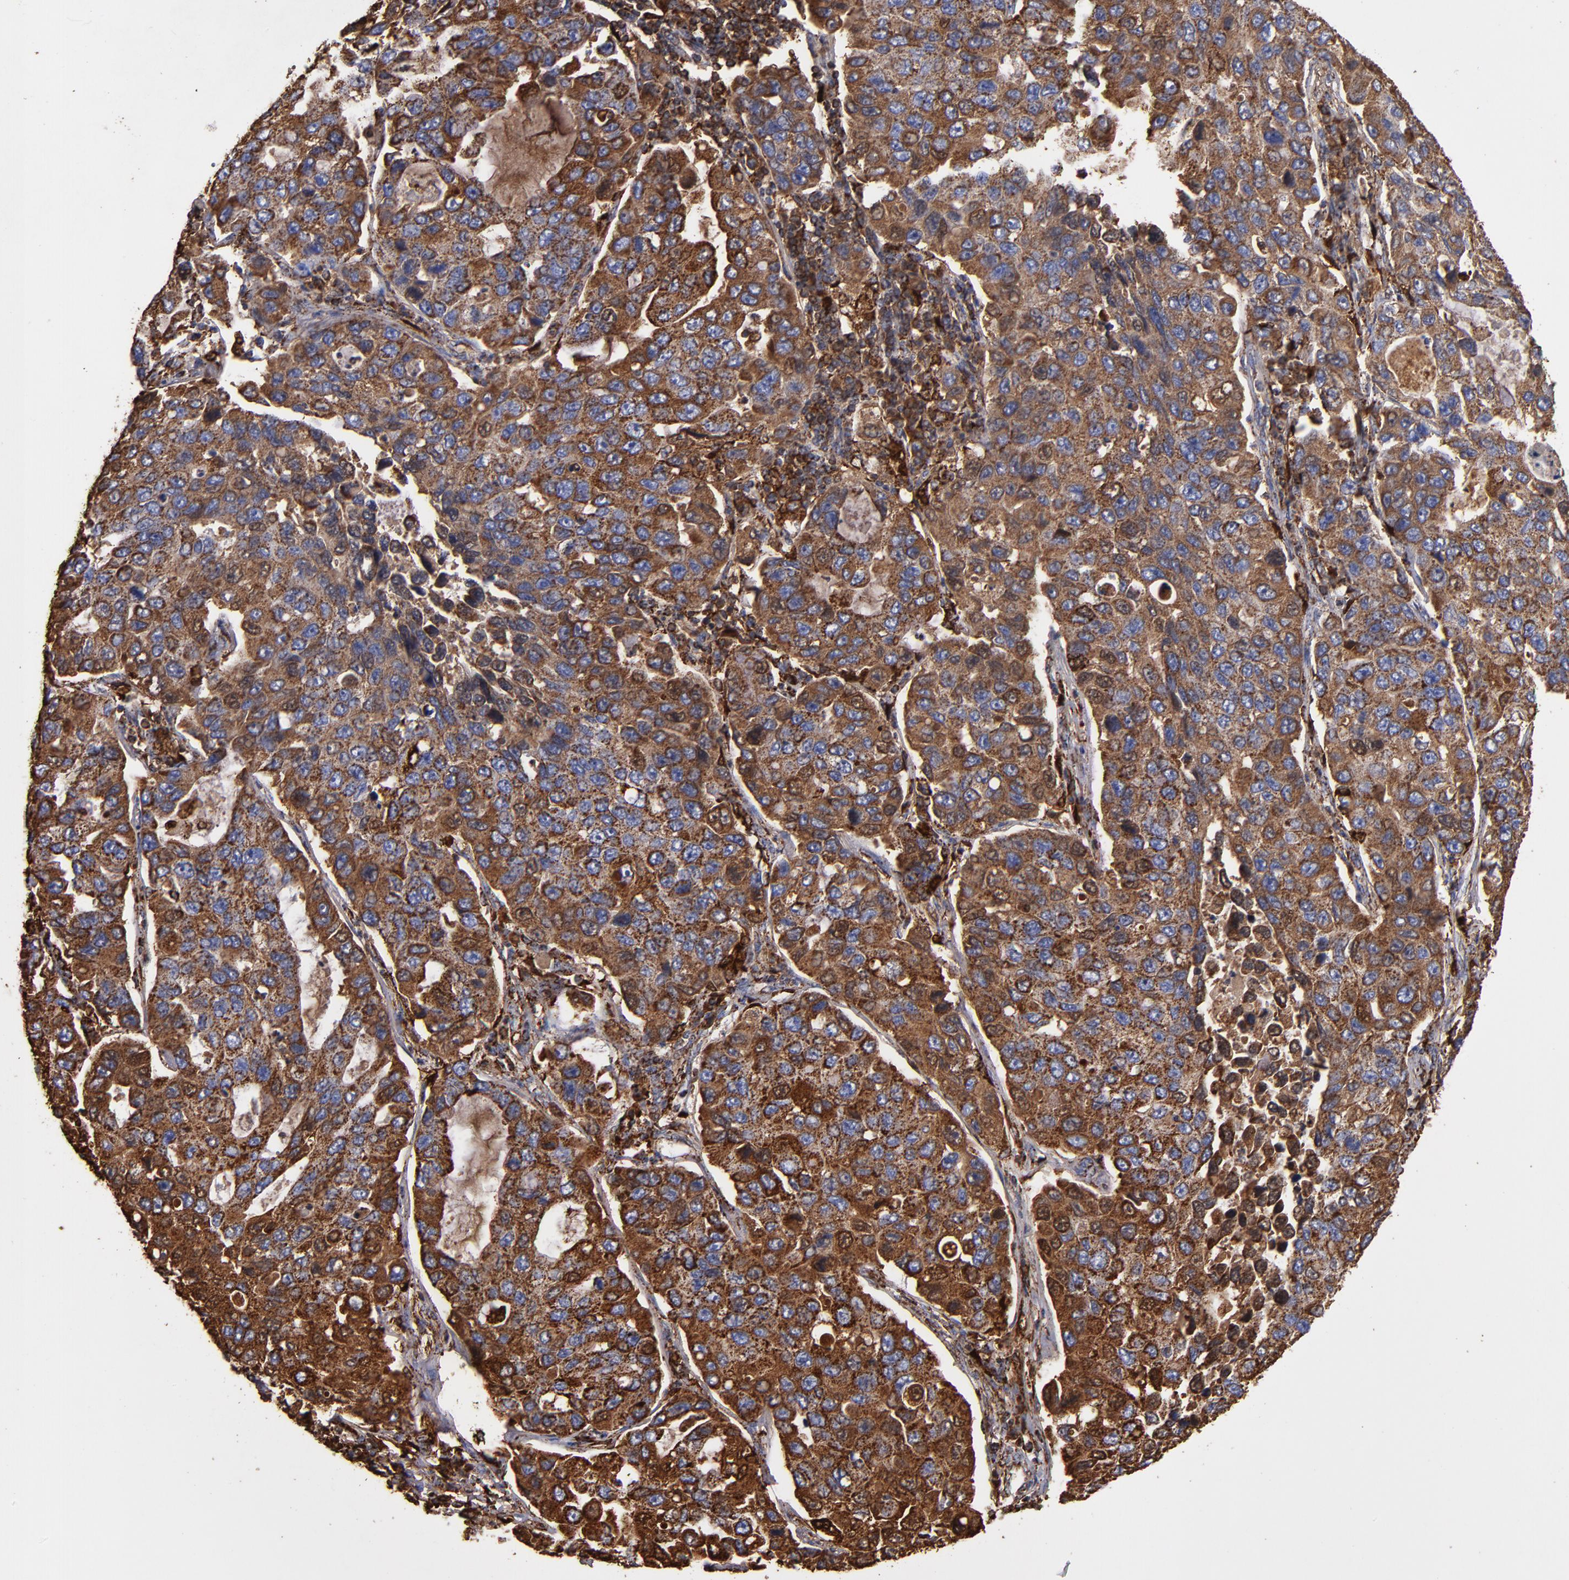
{"staining": {"intensity": "strong", "quantity": ">75%", "location": "cytoplasmic/membranous"}, "tissue": "lung cancer", "cell_type": "Tumor cells", "image_type": "cancer", "snomed": [{"axis": "morphology", "description": "Adenocarcinoma, NOS"}, {"axis": "topography", "description": "Lung"}], "caption": "Immunohistochemistry (IHC) (DAB (3,3'-diaminobenzidine)) staining of lung cancer (adenocarcinoma) displays strong cytoplasmic/membranous protein staining in approximately >75% of tumor cells.", "gene": "SOD2", "patient": {"sex": "male", "age": 64}}